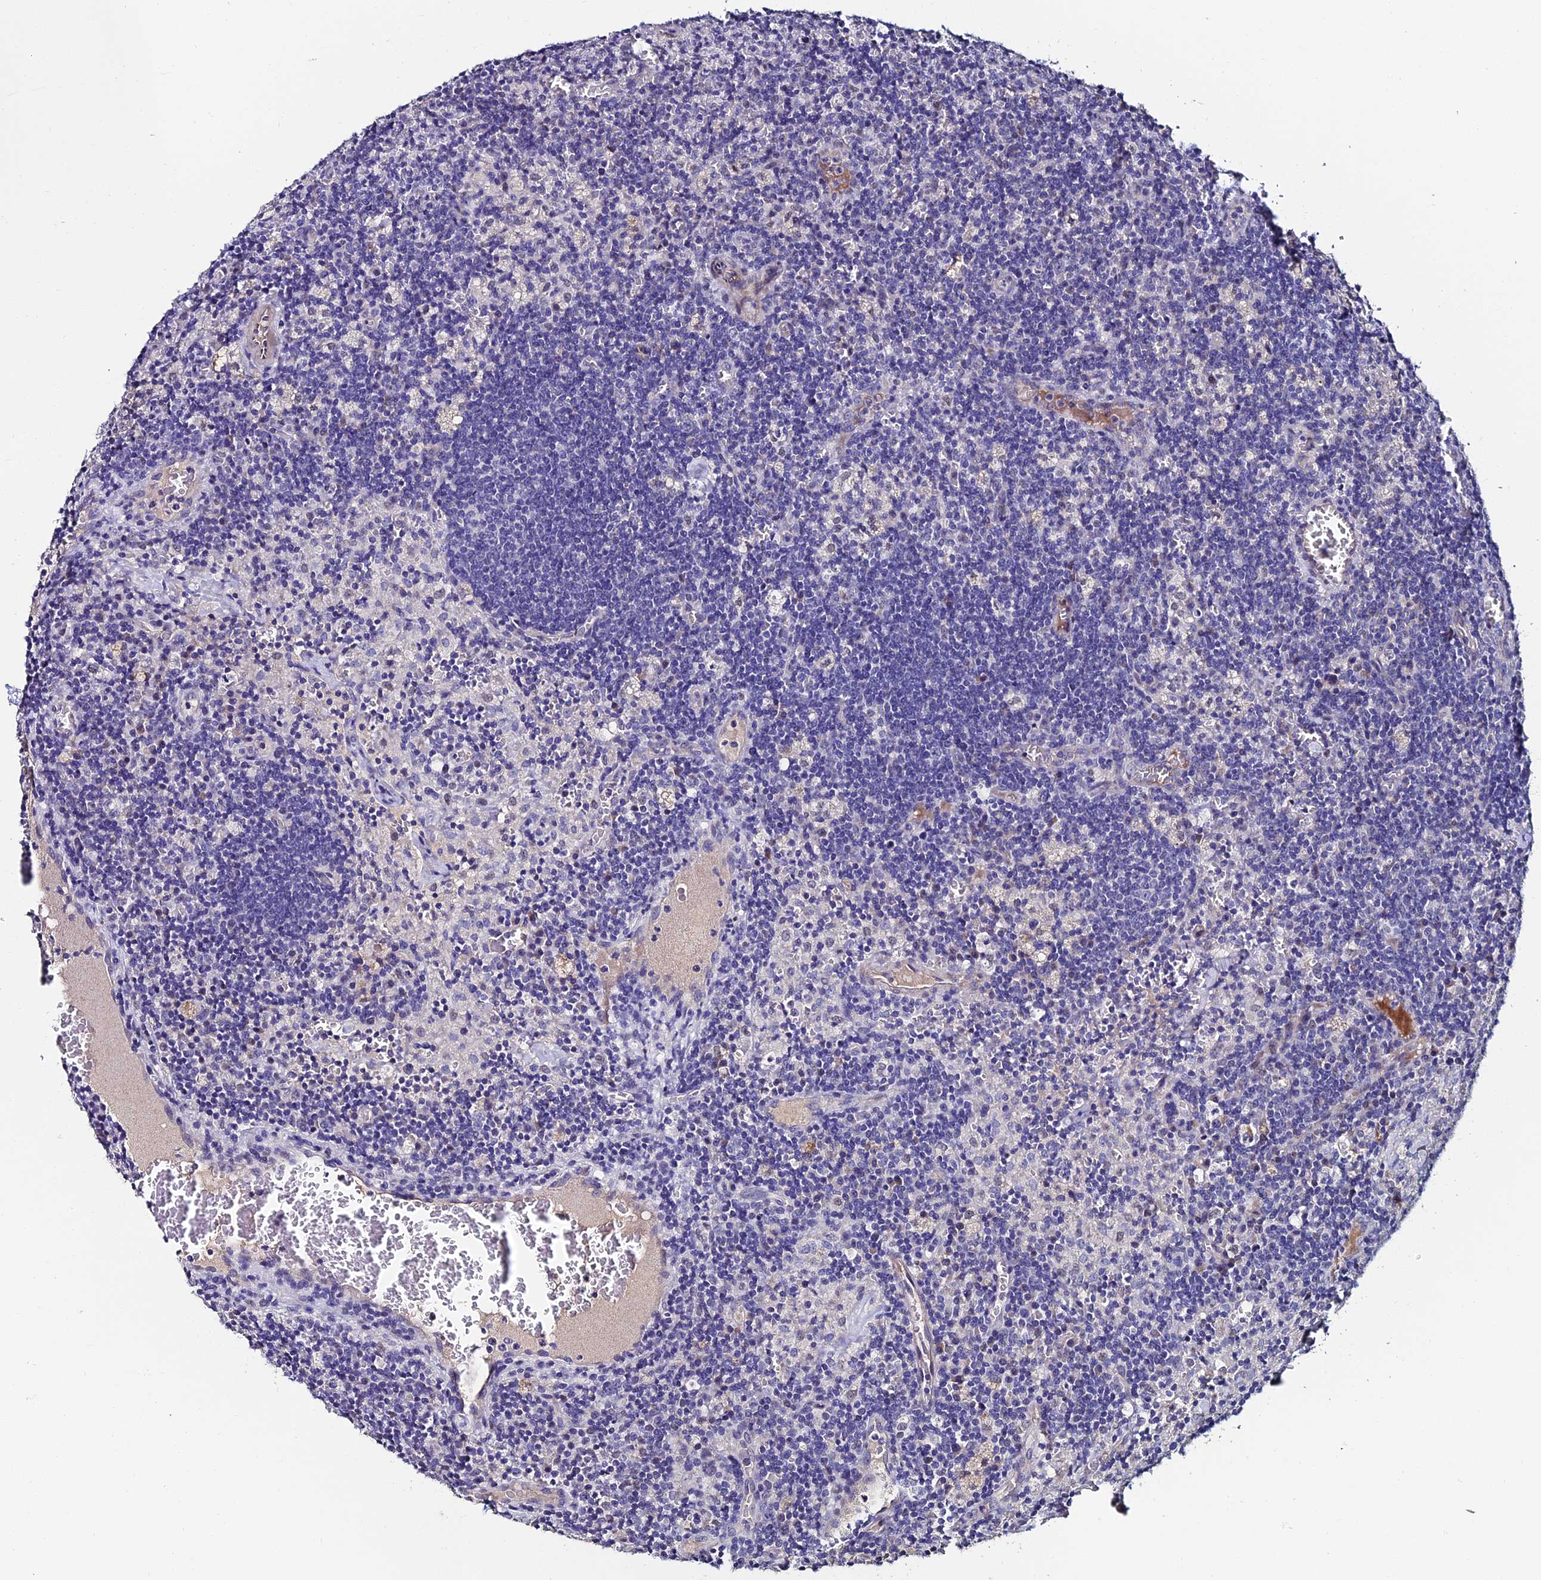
{"staining": {"intensity": "negative", "quantity": "none", "location": "none"}, "tissue": "lymph node", "cell_type": "Non-germinal center cells", "image_type": "normal", "snomed": [{"axis": "morphology", "description": "Normal tissue, NOS"}, {"axis": "topography", "description": "Lymph node"}], "caption": "A high-resolution micrograph shows immunohistochemistry staining of normal lymph node, which shows no significant positivity in non-germinal center cells. (DAB immunohistochemistry (IHC), high magnification).", "gene": "ESRRG", "patient": {"sex": "male", "age": 58}}